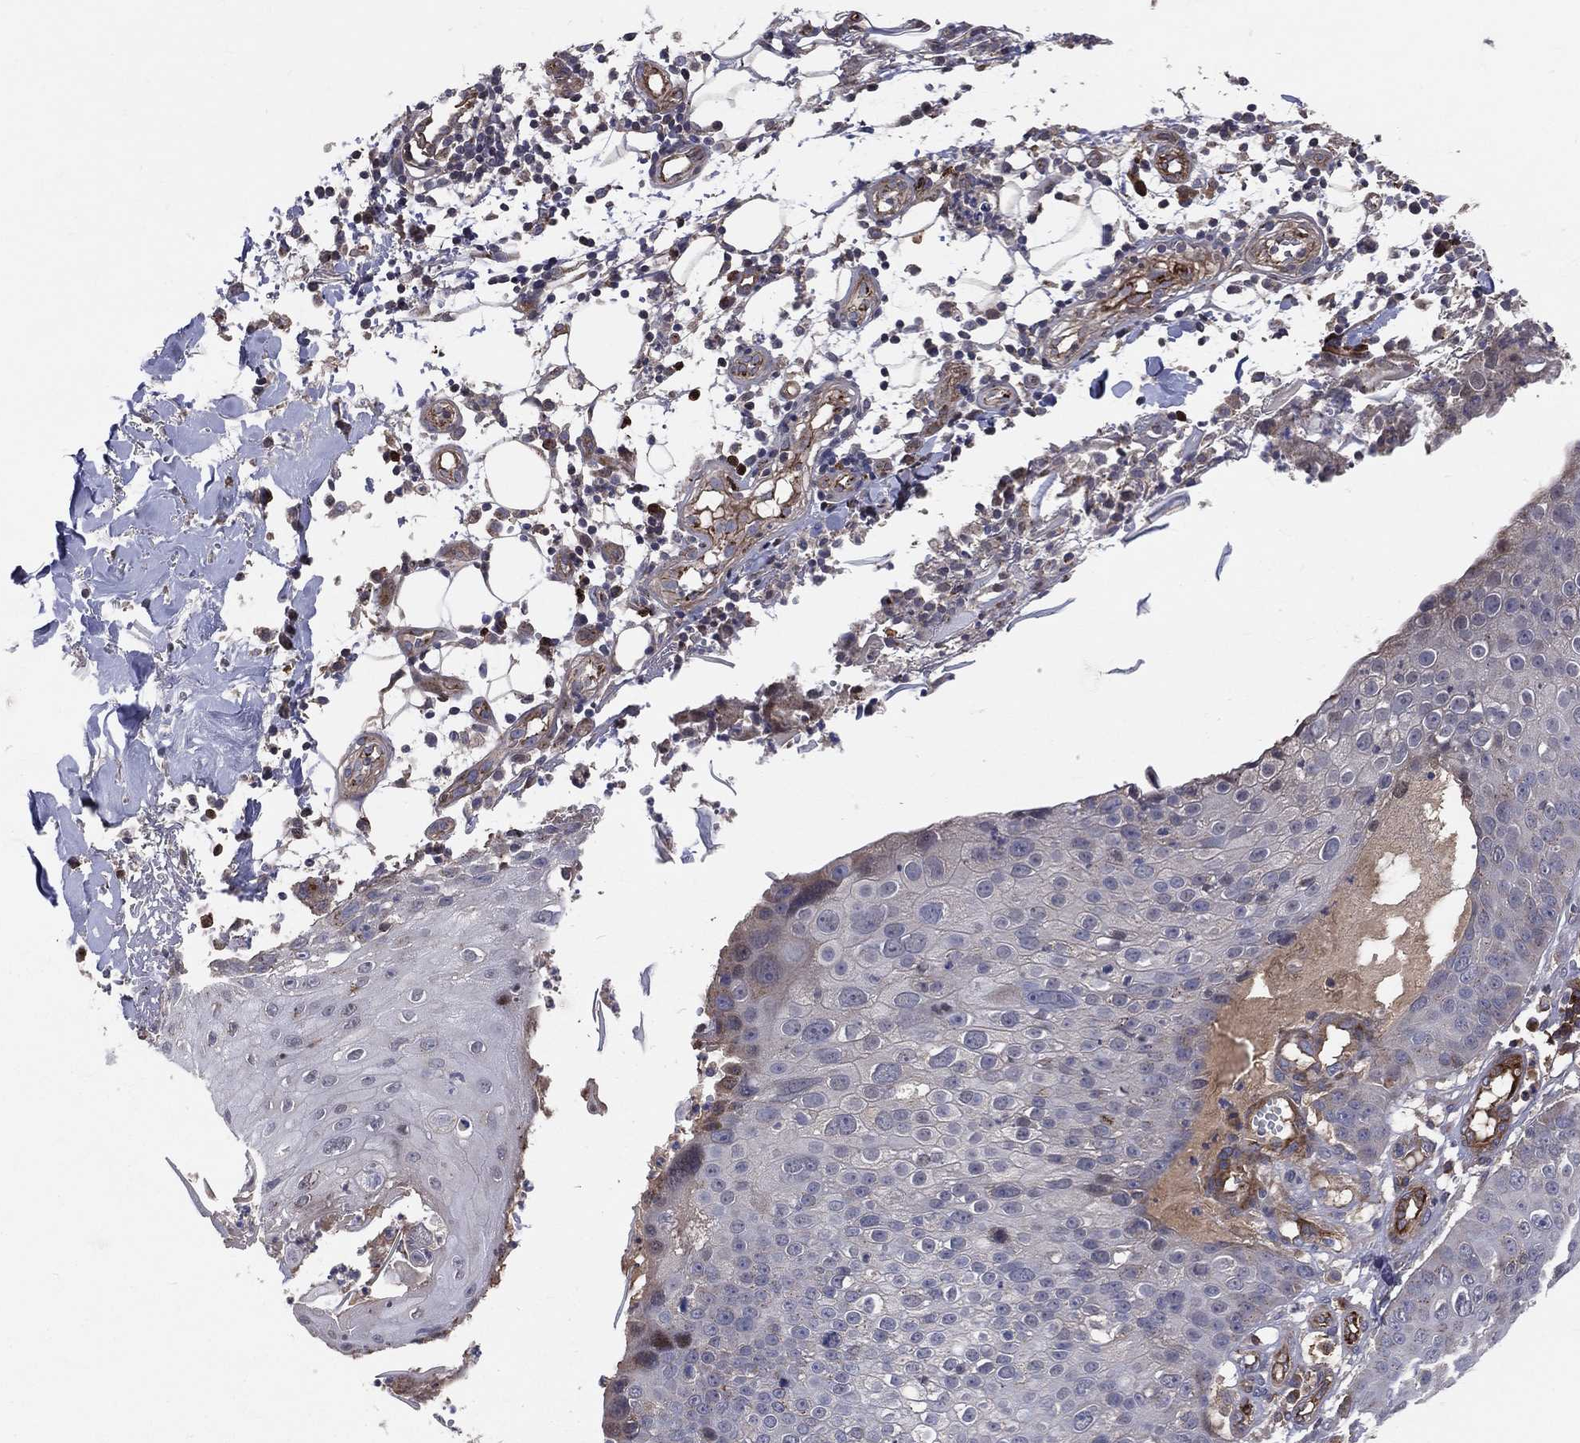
{"staining": {"intensity": "negative", "quantity": "none", "location": "none"}, "tissue": "skin cancer", "cell_type": "Tumor cells", "image_type": "cancer", "snomed": [{"axis": "morphology", "description": "Squamous cell carcinoma, NOS"}, {"axis": "topography", "description": "Skin"}], "caption": "IHC micrograph of human skin cancer stained for a protein (brown), which shows no positivity in tumor cells.", "gene": "ENTPD1", "patient": {"sex": "male", "age": 71}}